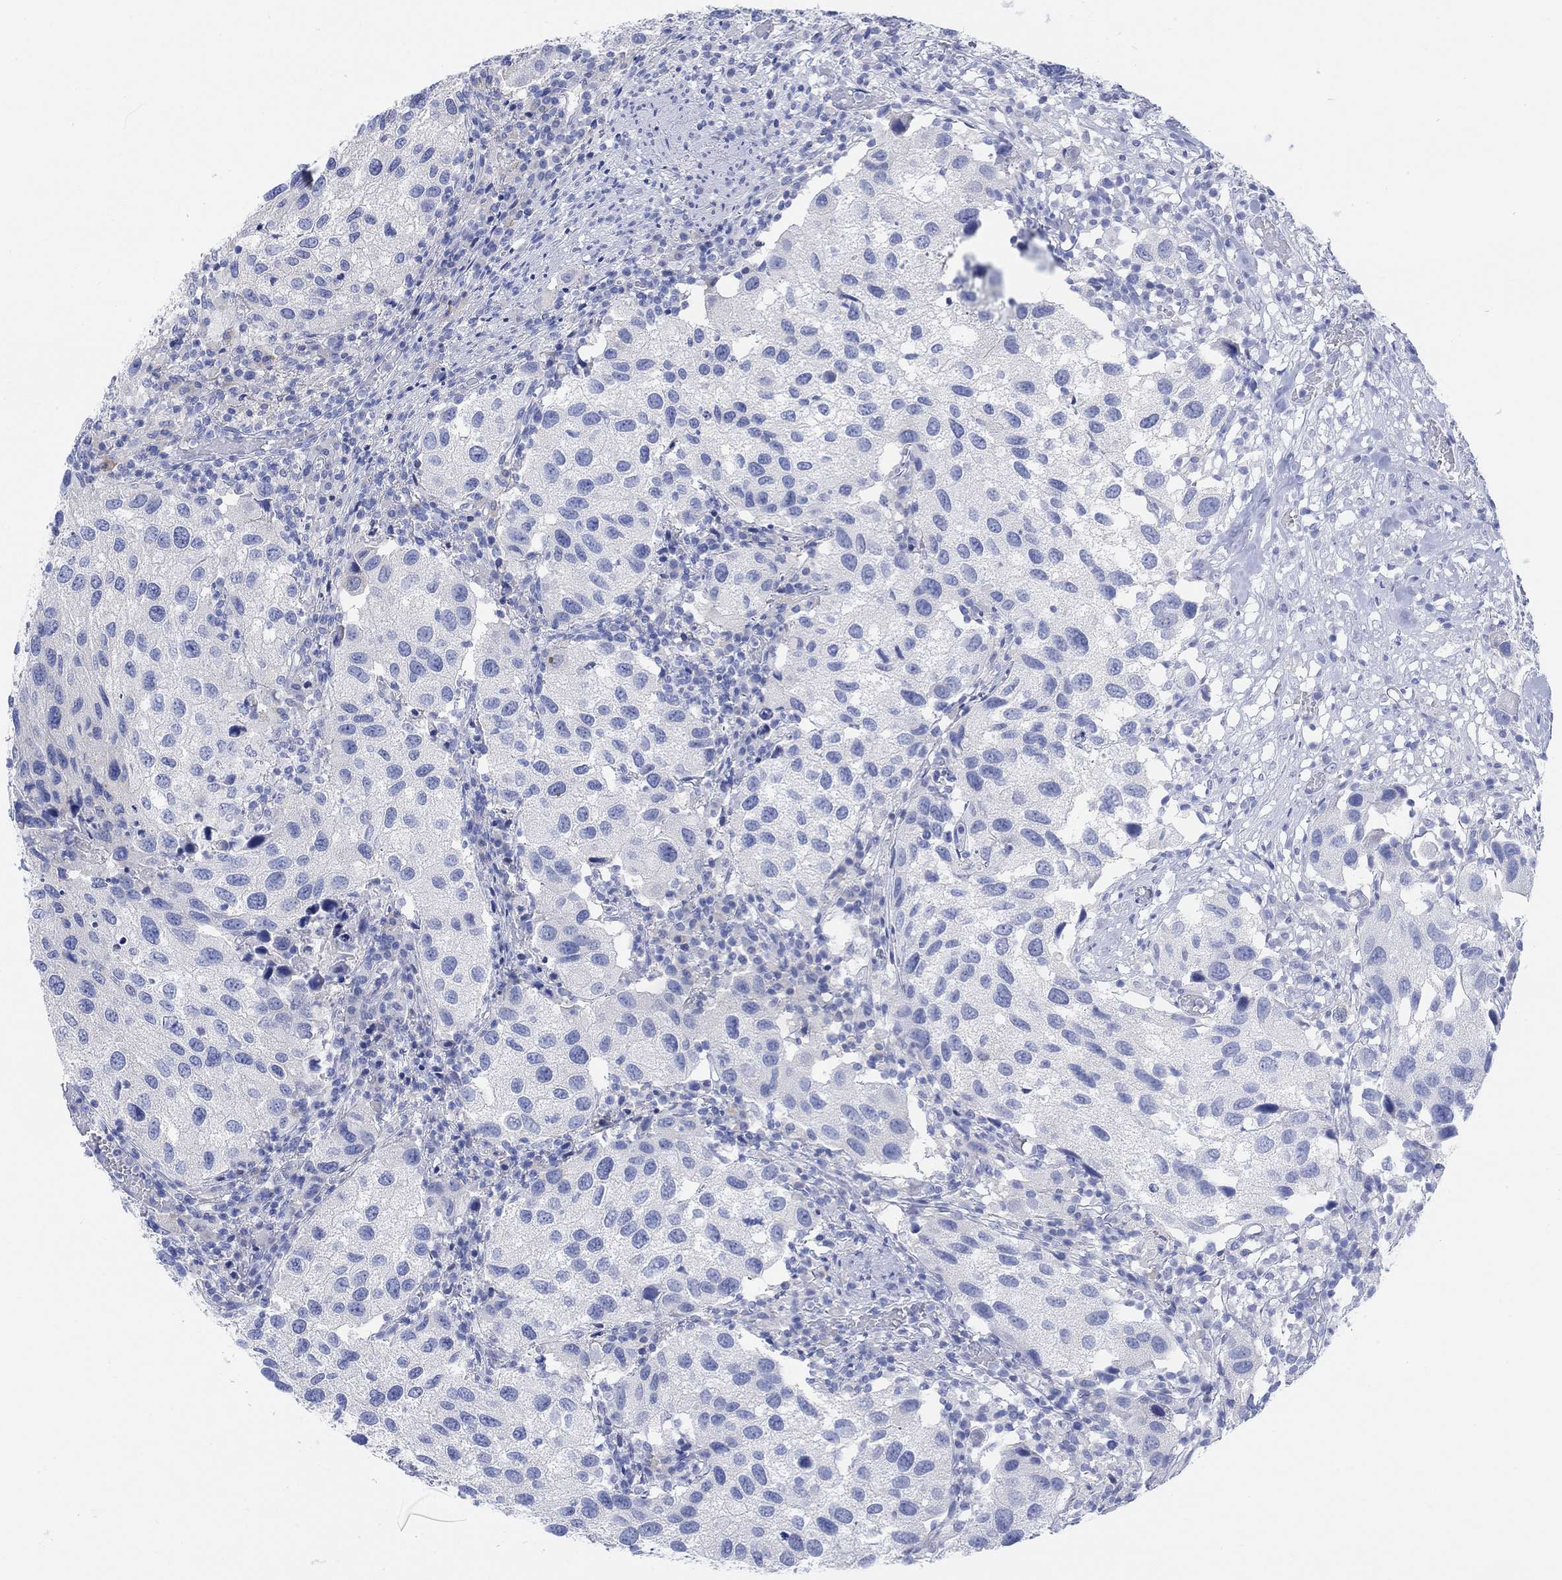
{"staining": {"intensity": "negative", "quantity": "none", "location": "none"}, "tissue": "urothelial cancer", "cell_type": "Tumor cells", "image_type": "cancer", "snomed": [{"axis": "morphology", "description": "Urothelial carcinoma, High grade"}, {"axis": "topography", "description": "Urinary bladder"}], "caption": "An immunohistochemistry image of urothelial cancer is shown. There is no staining in tumor cells of urothelial cancer.", "gene": "GNG13", "patient": {"sex": "male", "age": 79}}